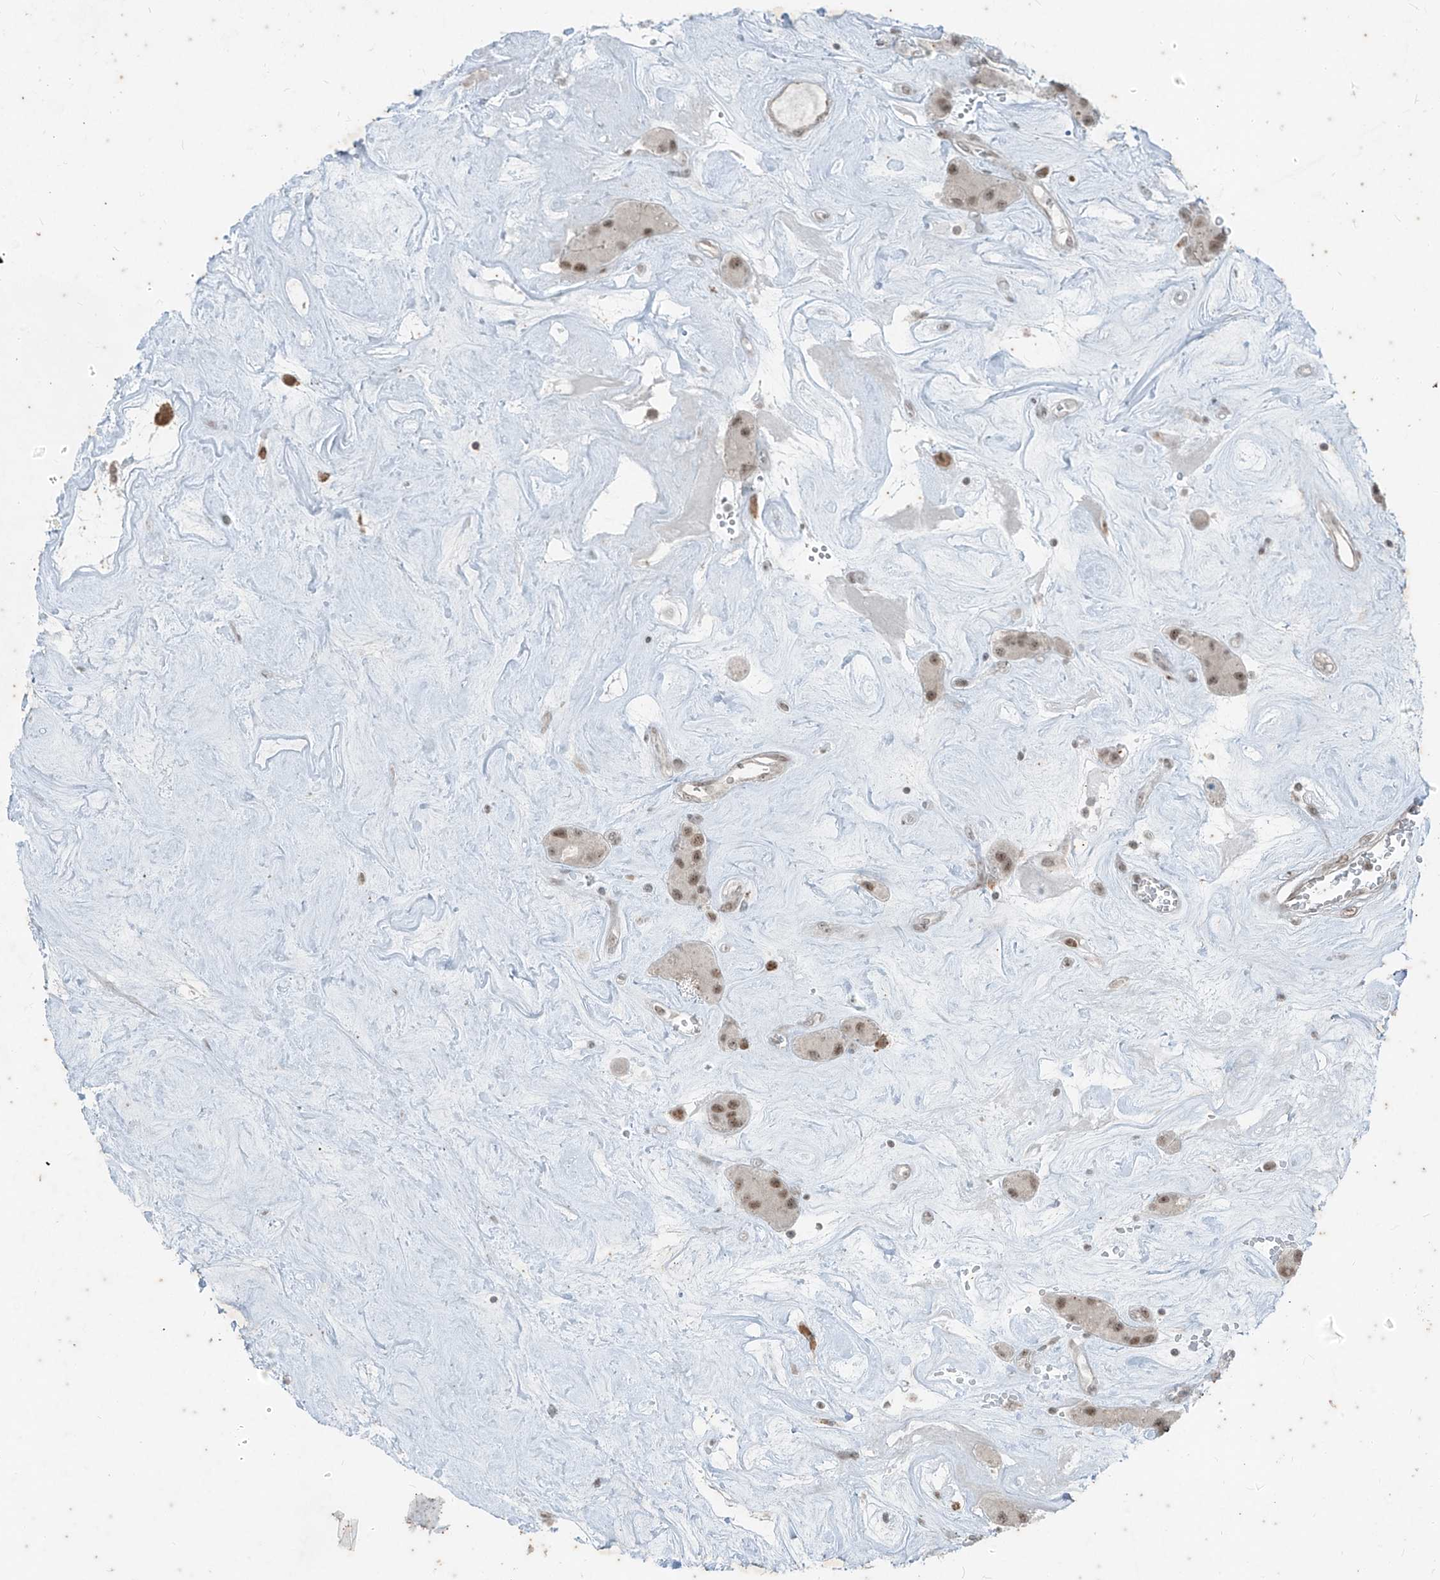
{"staining": {"intensity": "weak", "quantity": ">75%", "location": "nuclear"}, "tissue": "carcinoid", "cell_type": "Tumor cells", "image_type": "cancer", "snomed": [{"axis": "morphology", "description": "Carcinoid, malignant, NOS"}, {"axis": "topography", "description": "Pancreas"}], "caption": "A photomicrograph showing weak nuclear expression in about >75% of tumor cells in malignant carcinoid, as visualized by brown immunohistochemical staining.", "gene": "ZNF354B", "patient": {"sex": "male", "age": 41}}